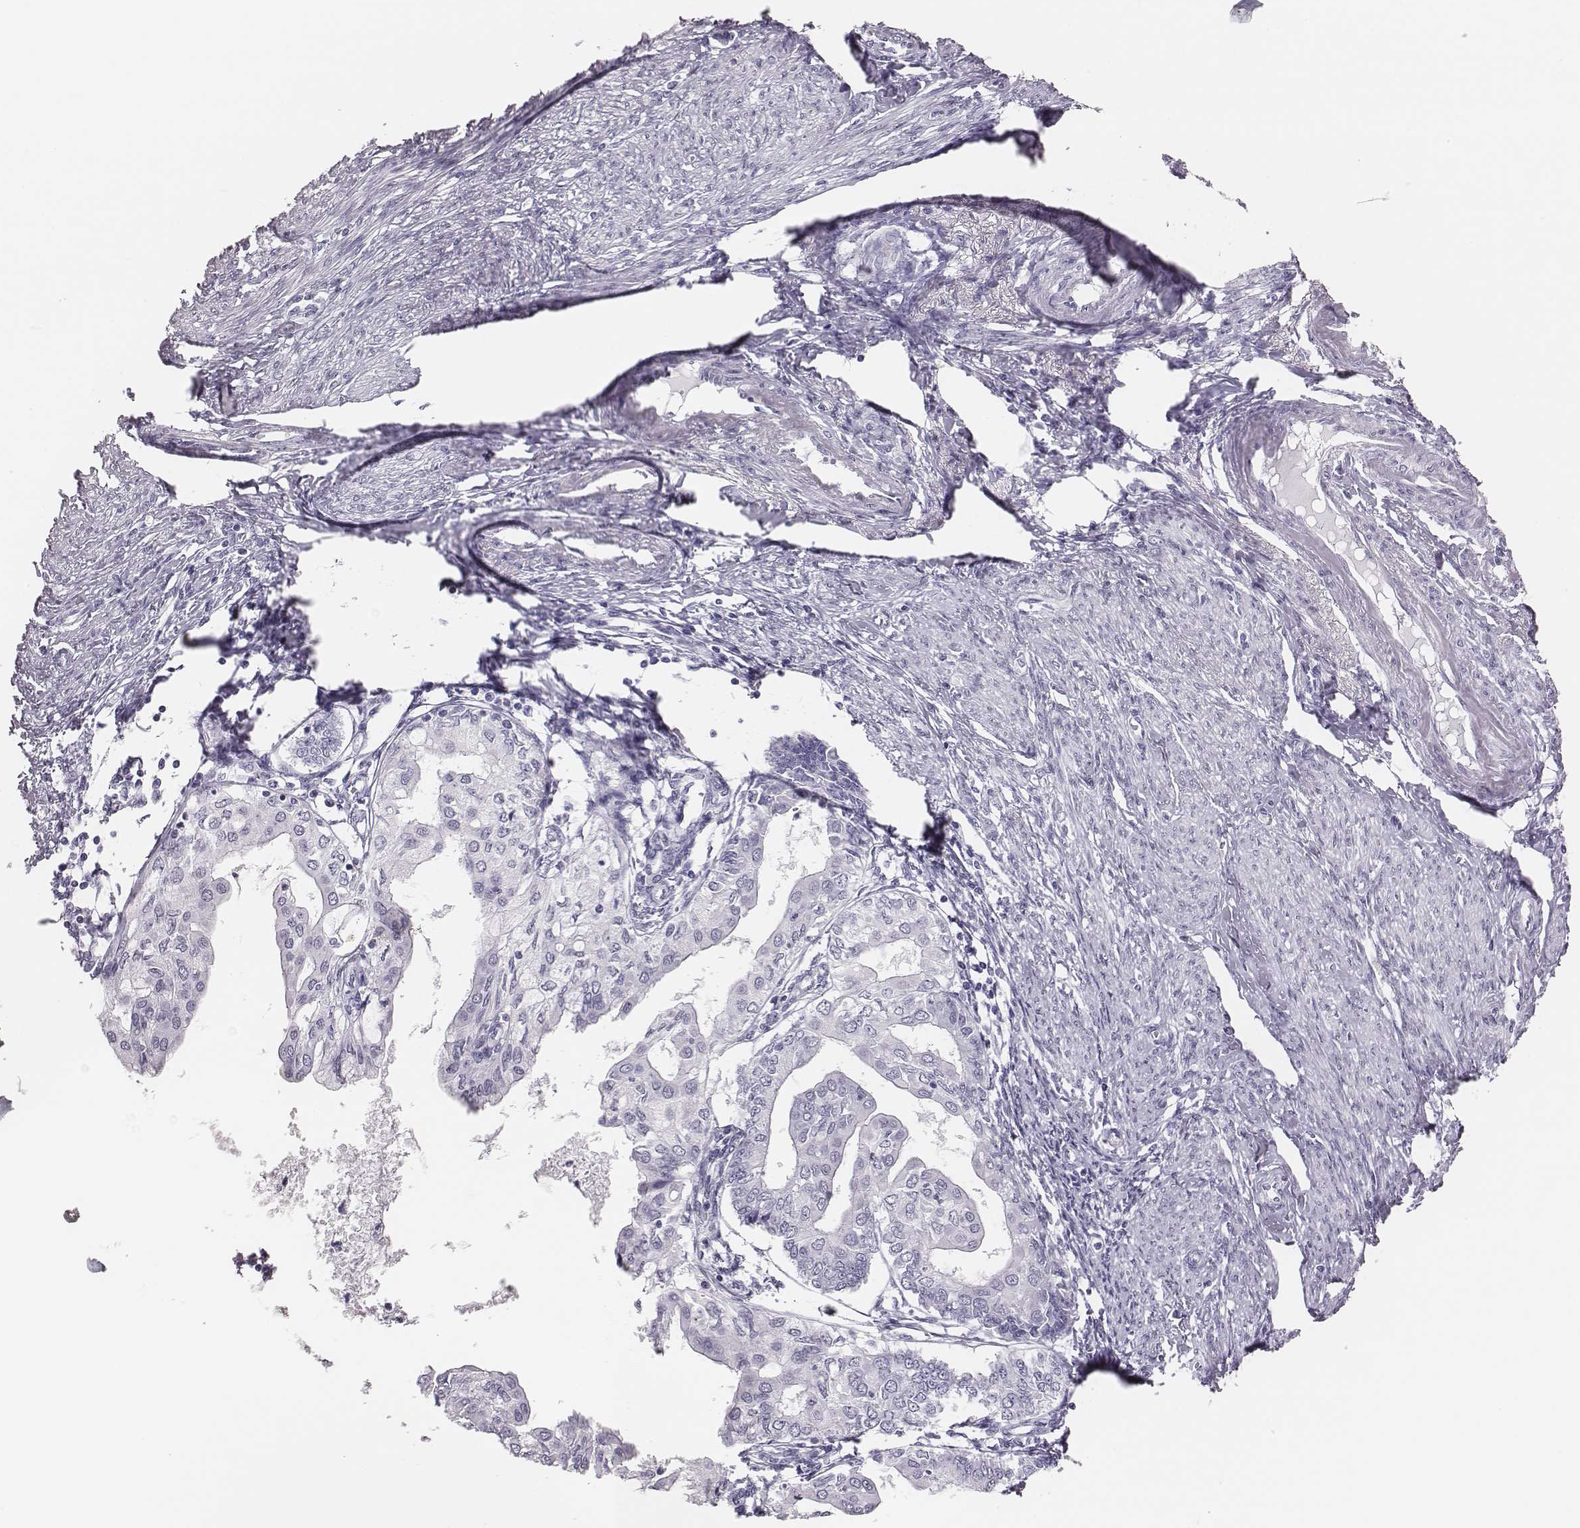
{"staining": {"intensity": "negative", "quantity": "none", "location": "none"}, "tissue": "endometrial cancer", "cell_type": "Tumor cells", "image_type": "cancer", "snomed": [{"axis": "morphology", "description": "Adenocarcinoma, NOS"}, {"axis": "topography", "description": "Endometrium"}], "caption": "Adenocarcinoma (endometrial) was stained to show a protein in brown. There is no significant expression in tumor cells. (DAB (3,3'-diaminobenzidine) immunohistochemistry (IHC) with hematoxylin counter stain).", "gene": "H1-6", "patient": {"sex": "female", "age": 68}}